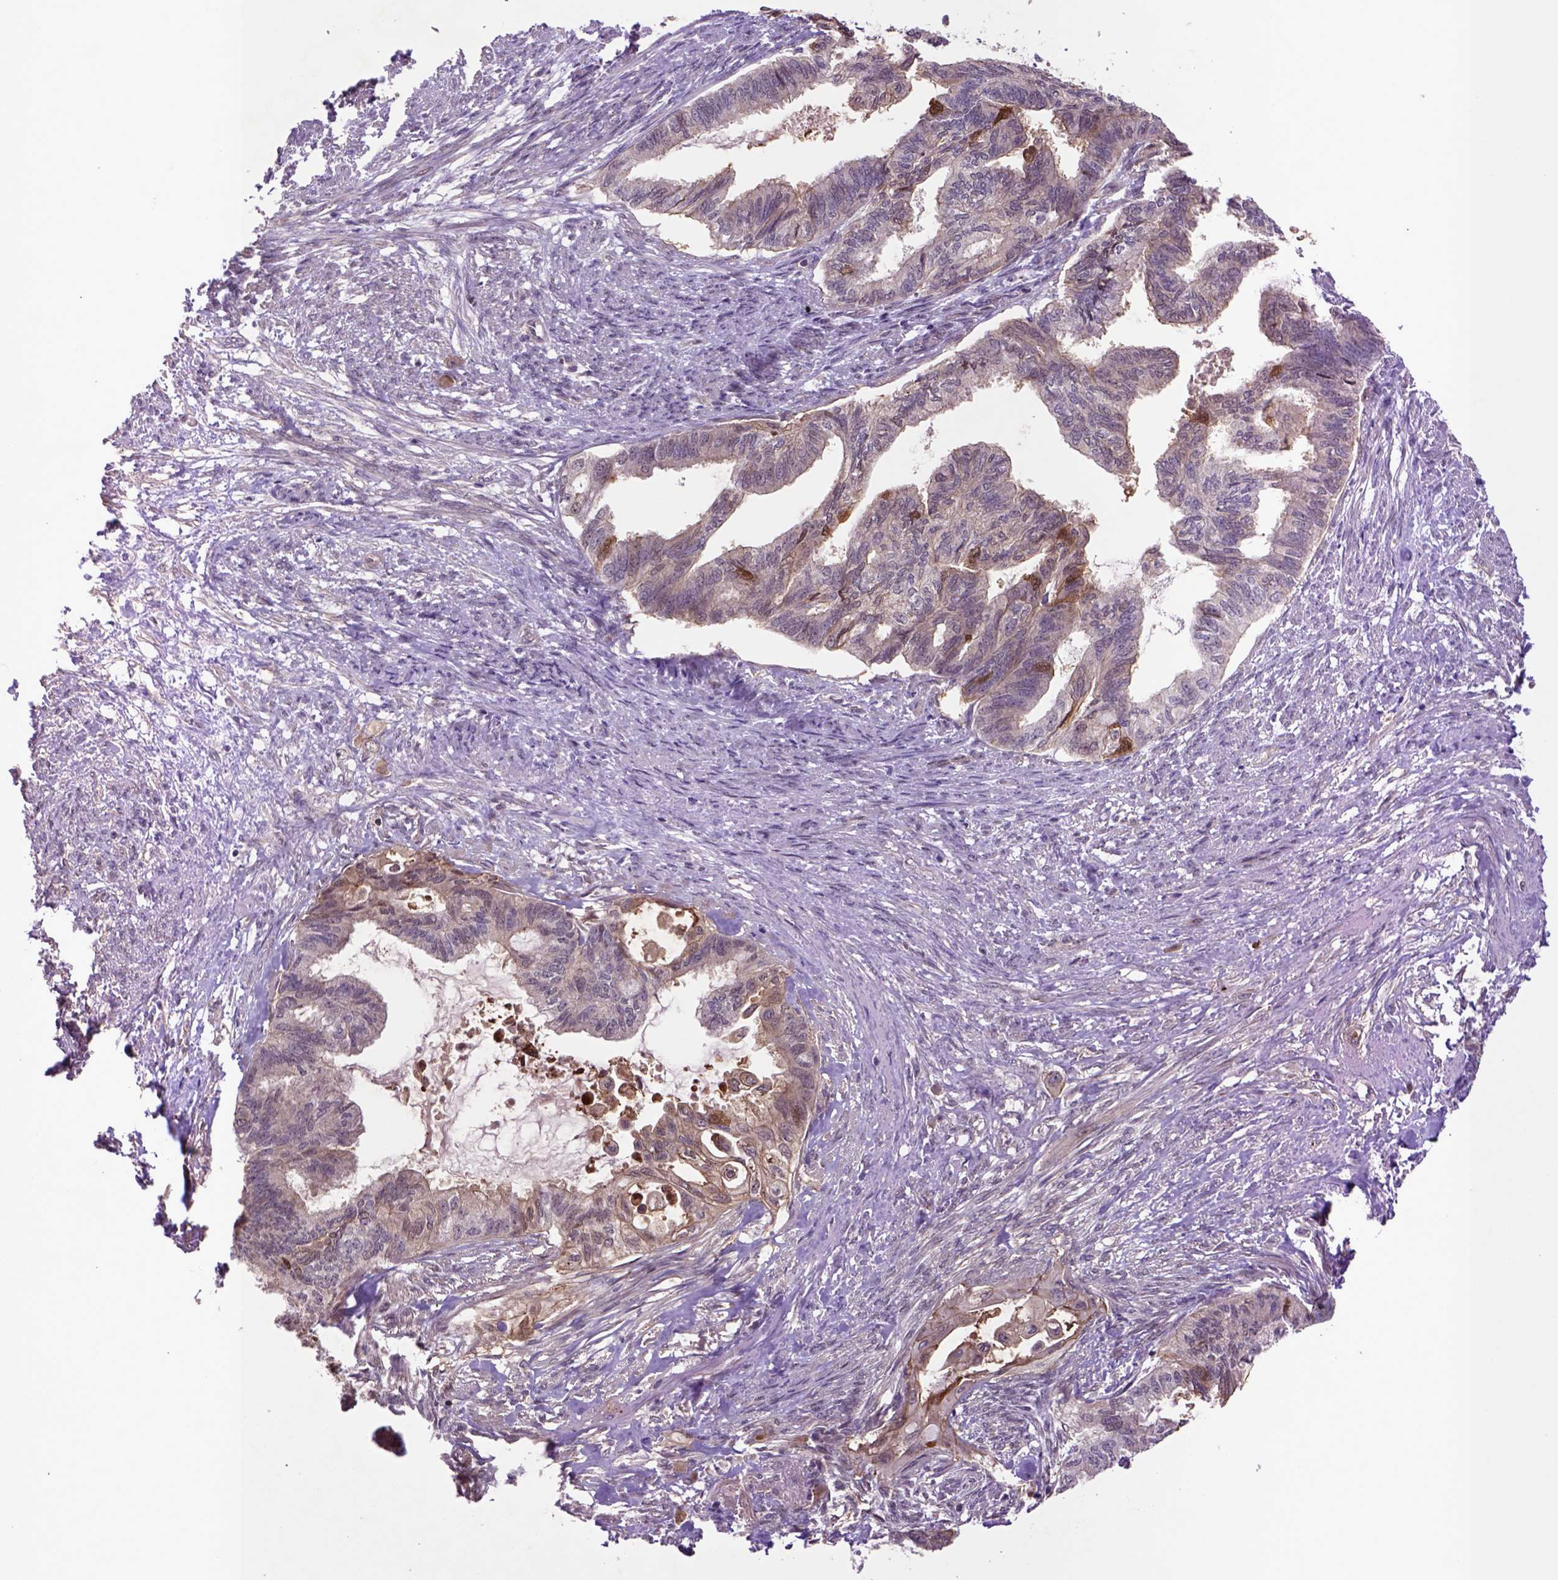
{"staining": {"intensity": "strong", "quantity": "<25%", "location": "cytoplasmic/membranous"}, "tissue": "endometrial cancer", "cell_type": "Tumor cells", "image_type": "cancer", "snomed": [{"axis": "morphology", "description": "Adenocarcinoma, NOS"}, {"axis": "topography", "description": "Endometrium"}], "caption": "A histopathology image of endometrial cancer stained for a protein demonstrates strong cytoplasmic/membranous brown staining in tumor cells. Nuclei are stained in blue.", "gene": "HSPBP1", "patient": {"sex": "female", "age": 86}}